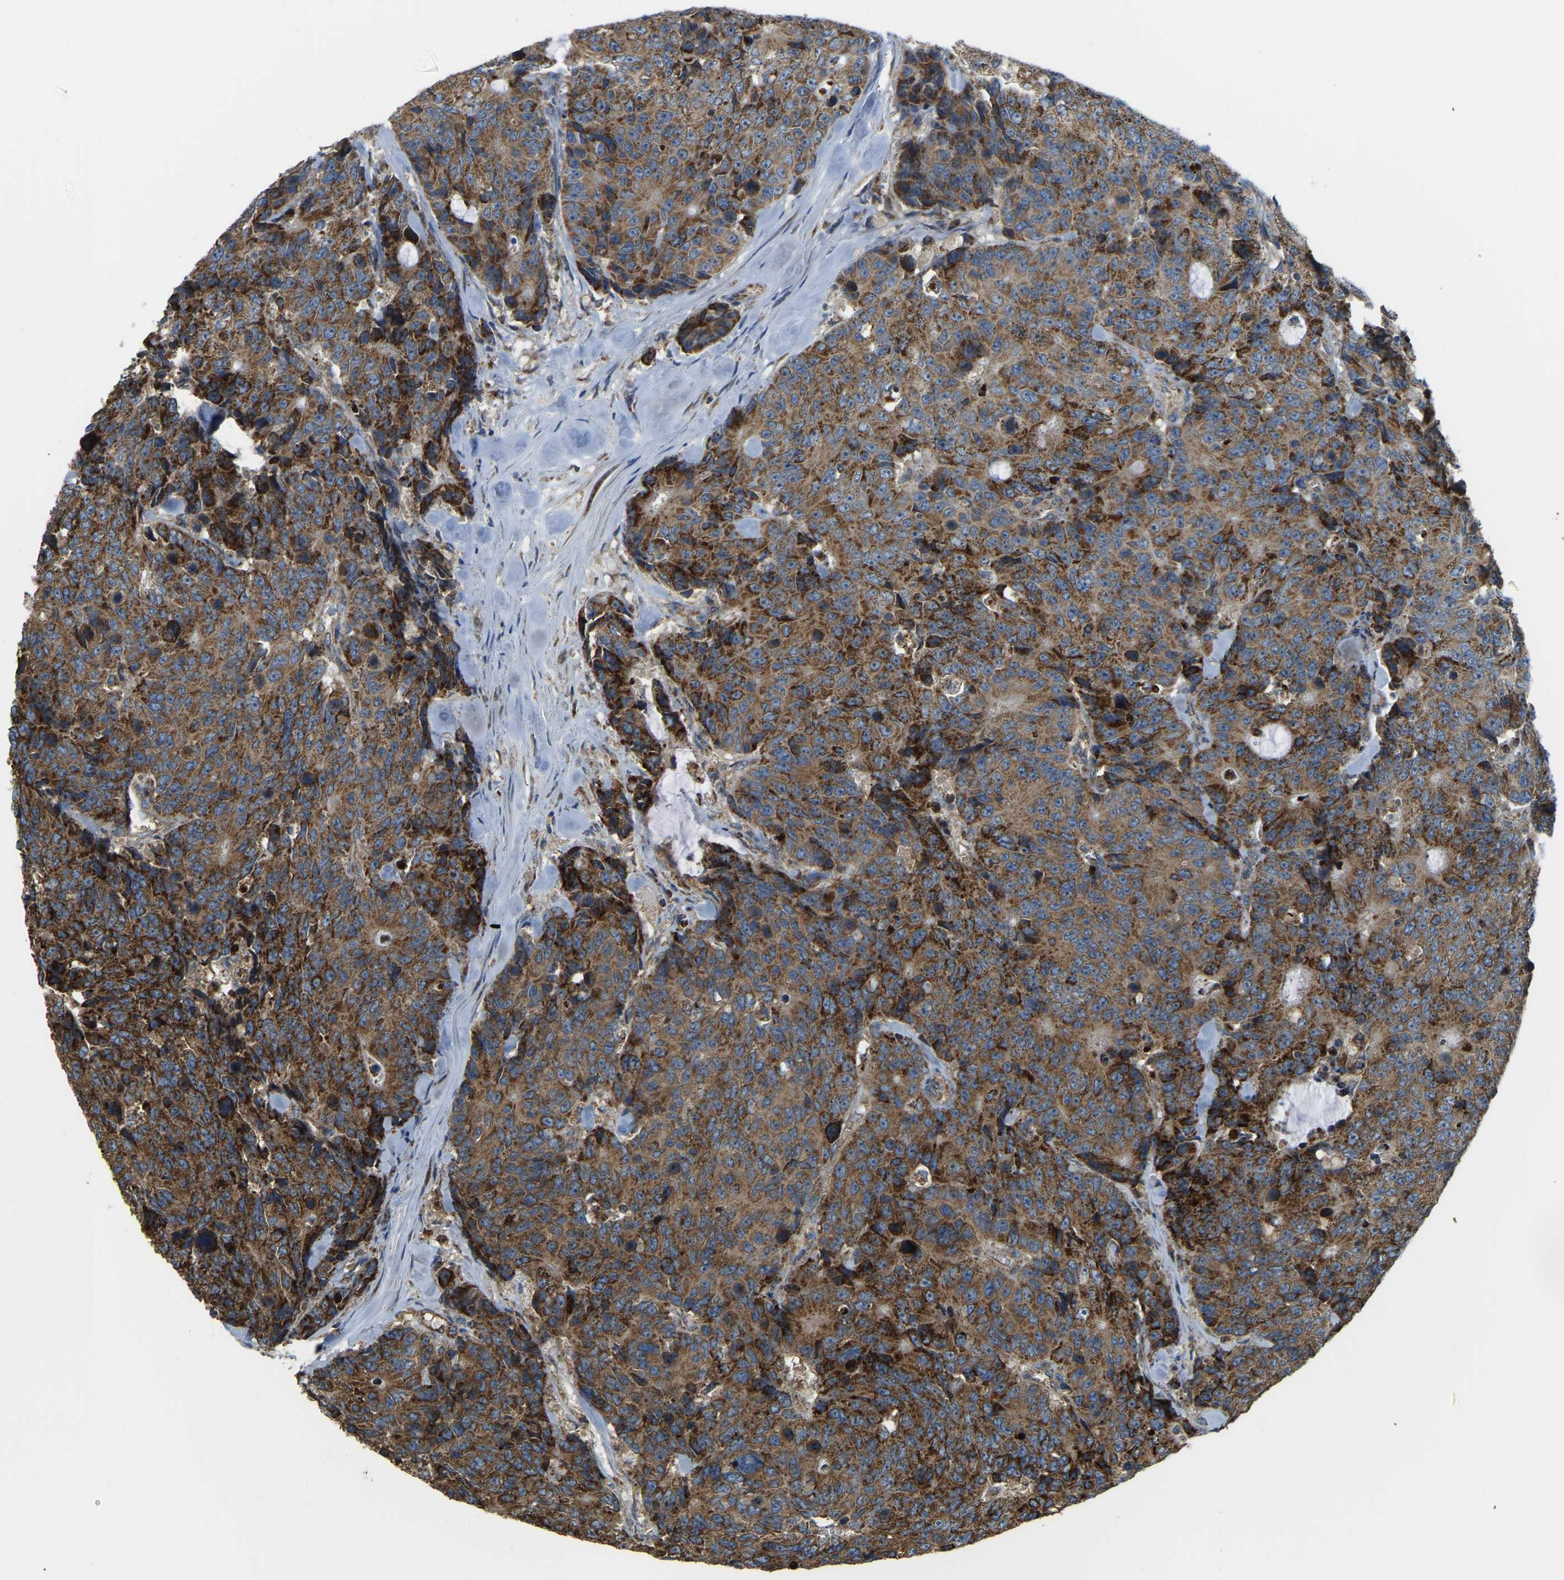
{"staining": {"intensity": "strong", "quantity": ">75%", "location": "cytoplasmic/membranous"}, "tissue": "colorectal cancer", "cell_type": "Tumor cells", "image_type": "cancer", "snomed": [{"axis": "morphology", "description": "Adenocarcinoma, NOS"}, {"axis": "topography", "description": "Colon"}], "caption": "DAB immunohistochemical staining of adenocarcinoma (colorectal) exhibits strong cytoplasmic/membranous protein staining in approximately >75% of tumor cells.", "gene": "PSMD7", "patient": {"sex": "female", "age": 86}}